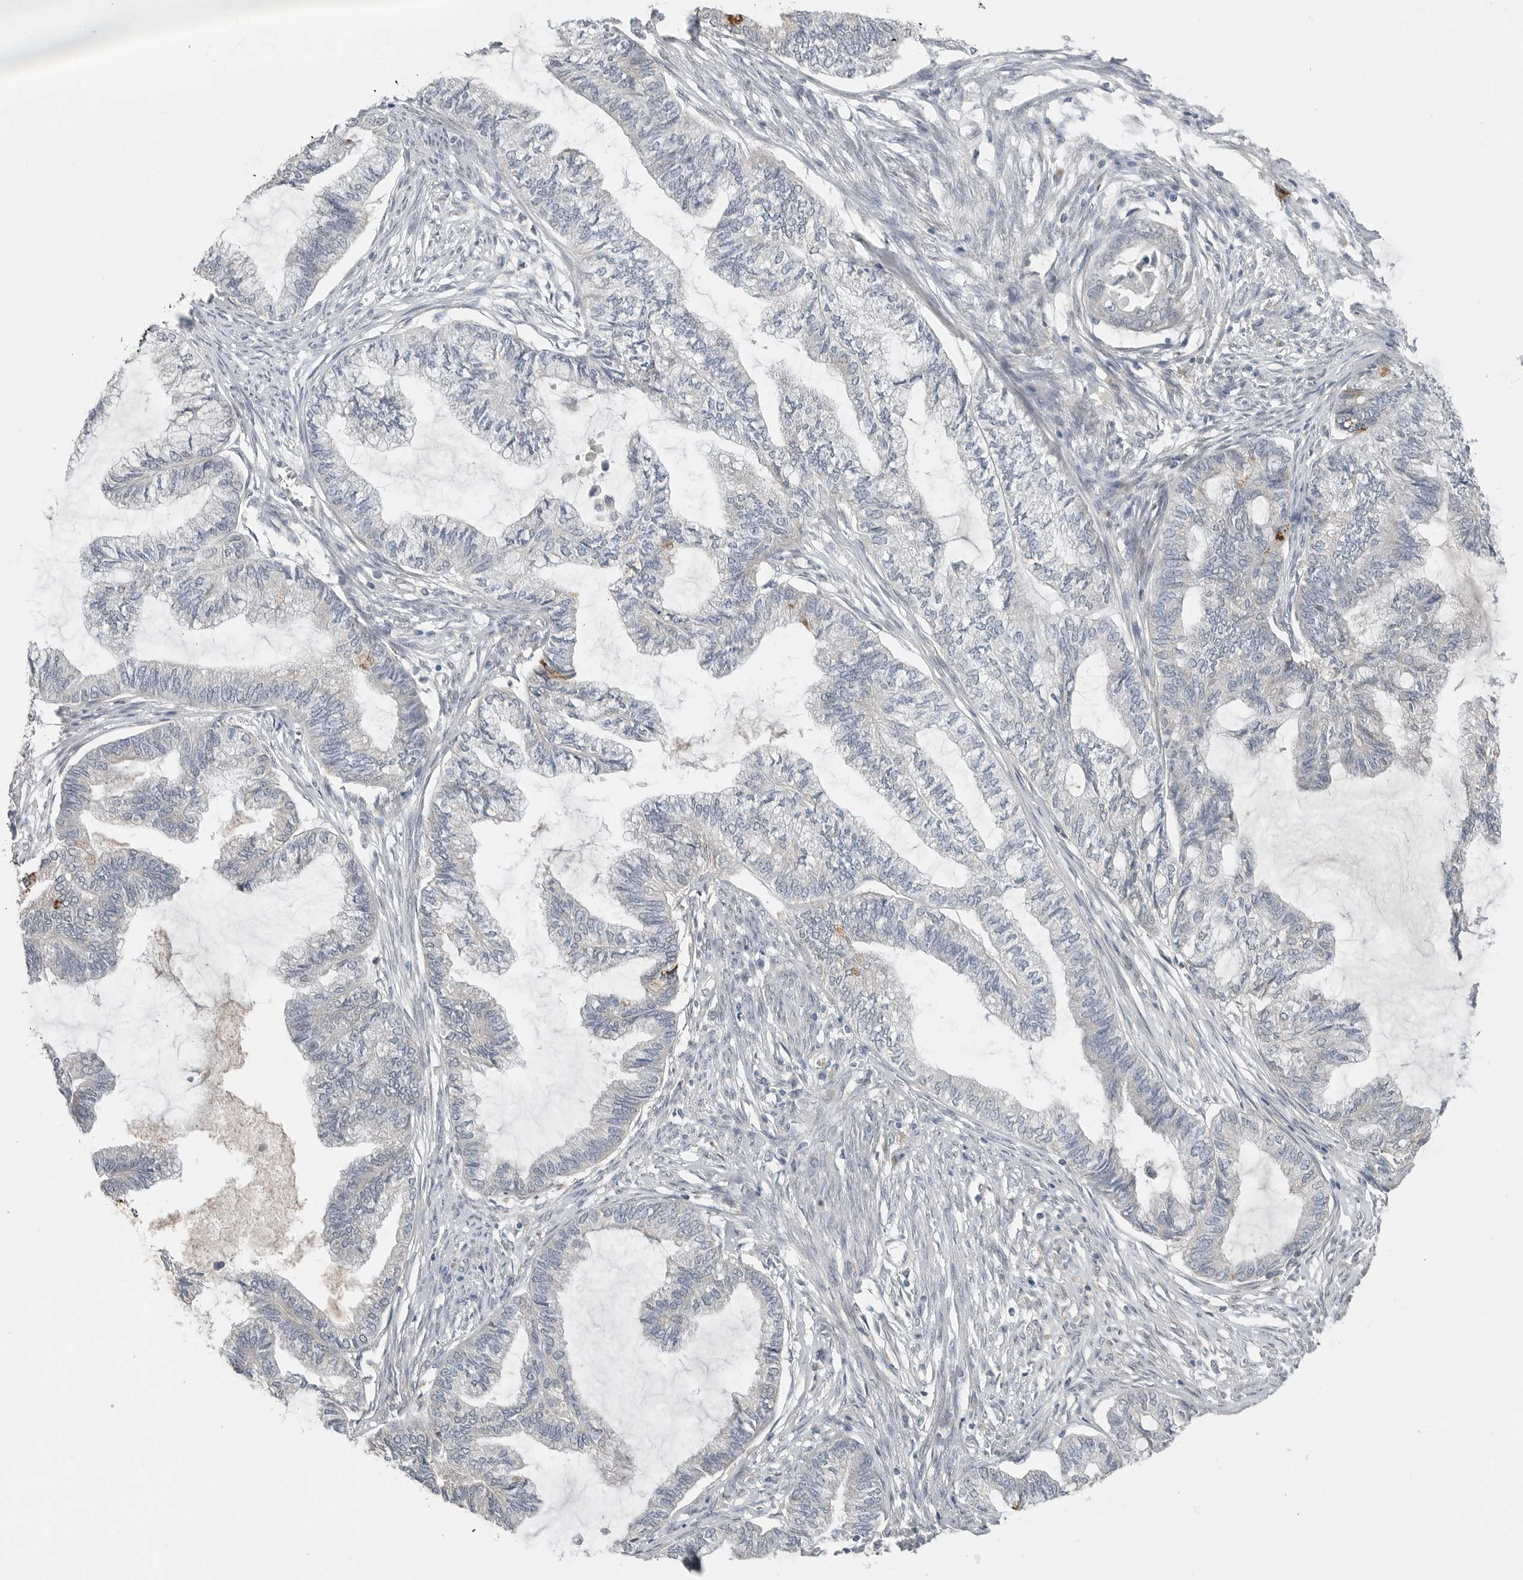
{"staining": {"intensity": "negative", "quantity": "none", "location": "none"}, "tissue": "endometrial cancer", "cell_type": "Tumor cells", "image_type": "cancer", "snomed": [{"axis": "morphology", "description": "Adenocarcinoma, NOS"}, {"axis": "topography", "description": "Endometrium"}], "caption": "This histopathology image is of endometrial cancer stained with immunohistochemistry (IHC) to label a protein in brown with the nuclei are counter-stained blue. There is no staining in tumor cells.", "gene": "FCRLB", "patient": {"sex": "female", "age": 86}}